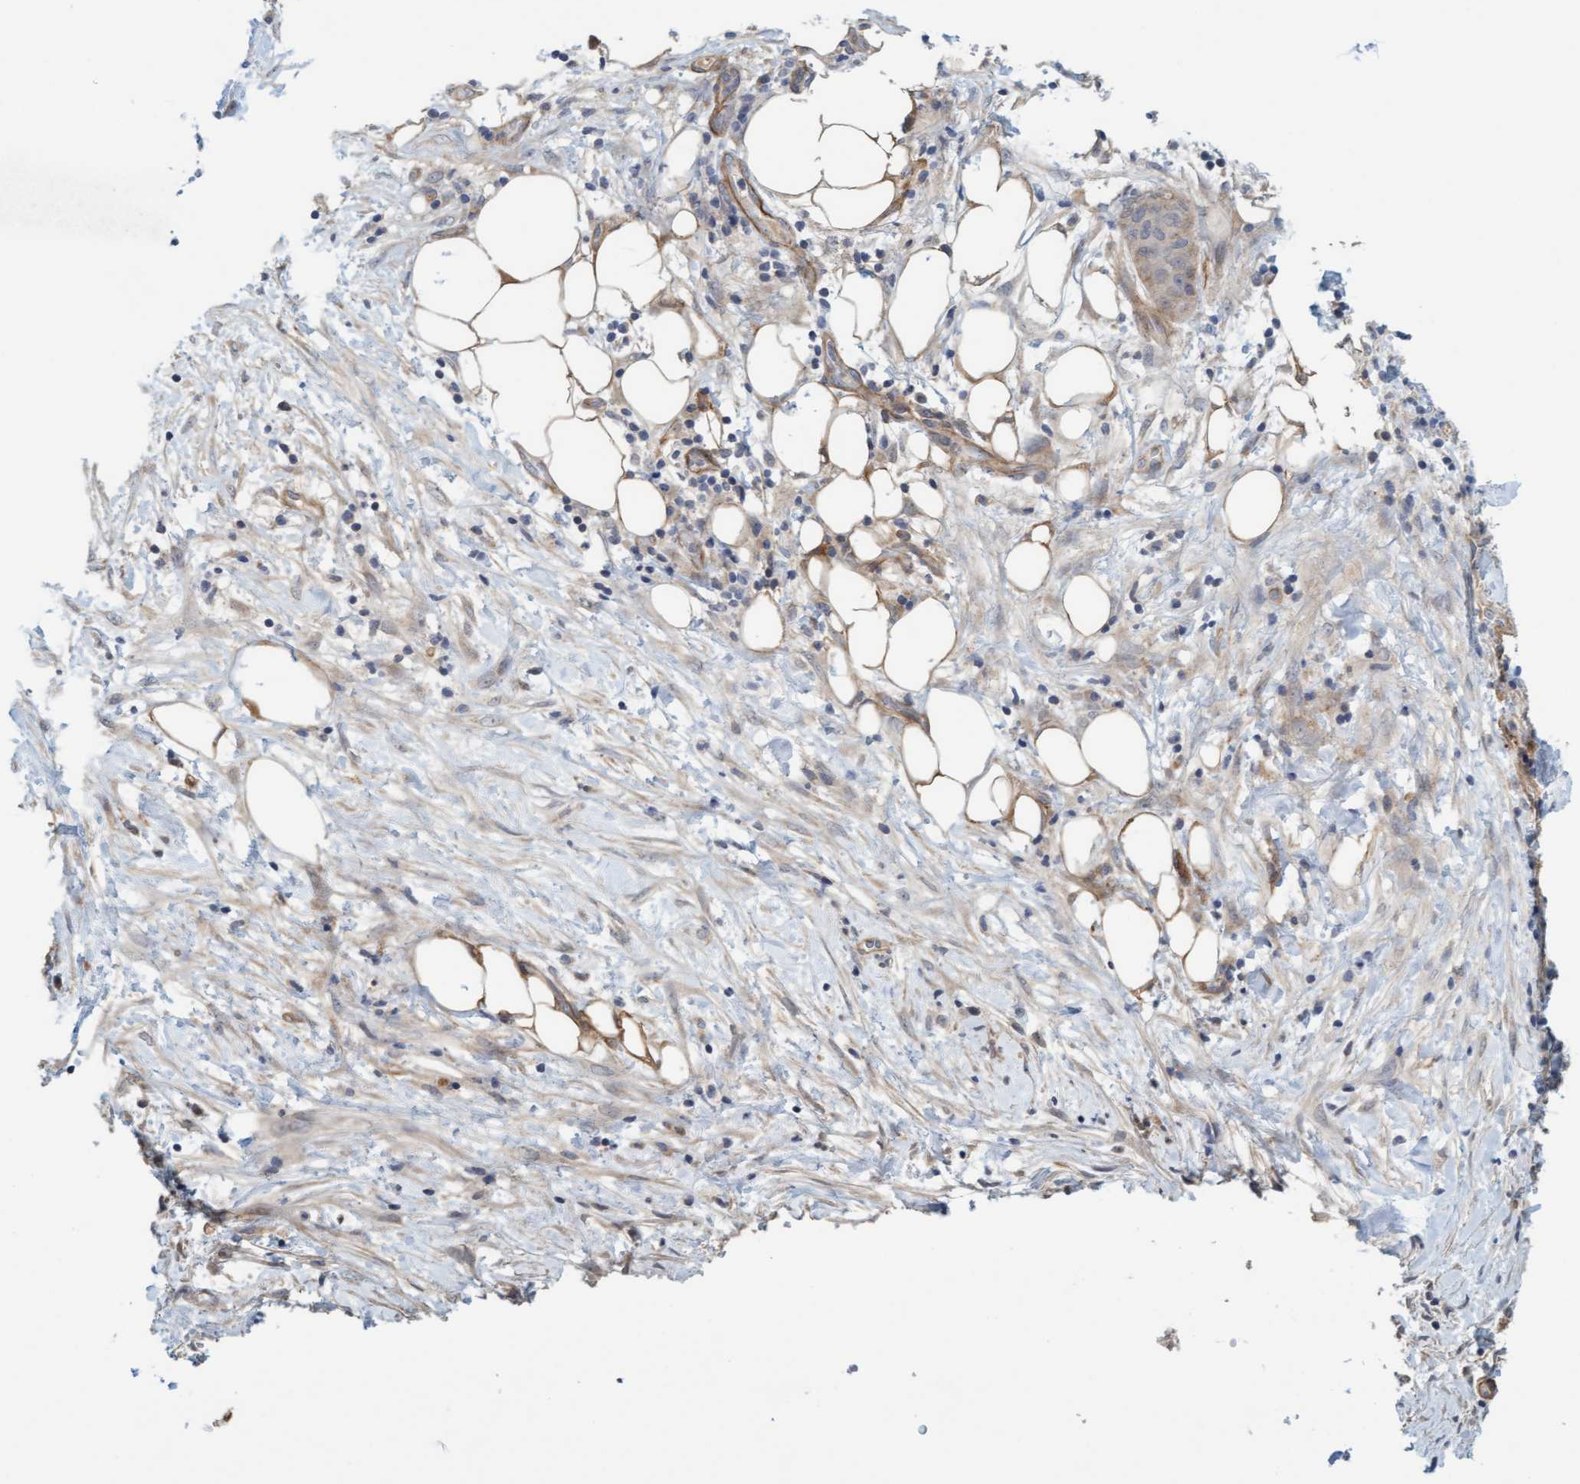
{"staining": {"intensity": "negative", "quantity": "none", "location": "none"}, "tissue": "pancreatic cancer", "cell_type": "Tumor cells", "image_type": "cancer", "snomed": [{"axis": "morphology", "description": "Adenocarcinoma, NOS"}, {"axis": "topography", "description": "Pancreas"}], "caption": "Tumor cells are negative for brown protein staining in pancreatic adenocarcinoma.", "gene": "TSTD2", "patient": {"sex": "female", "age": 78}}